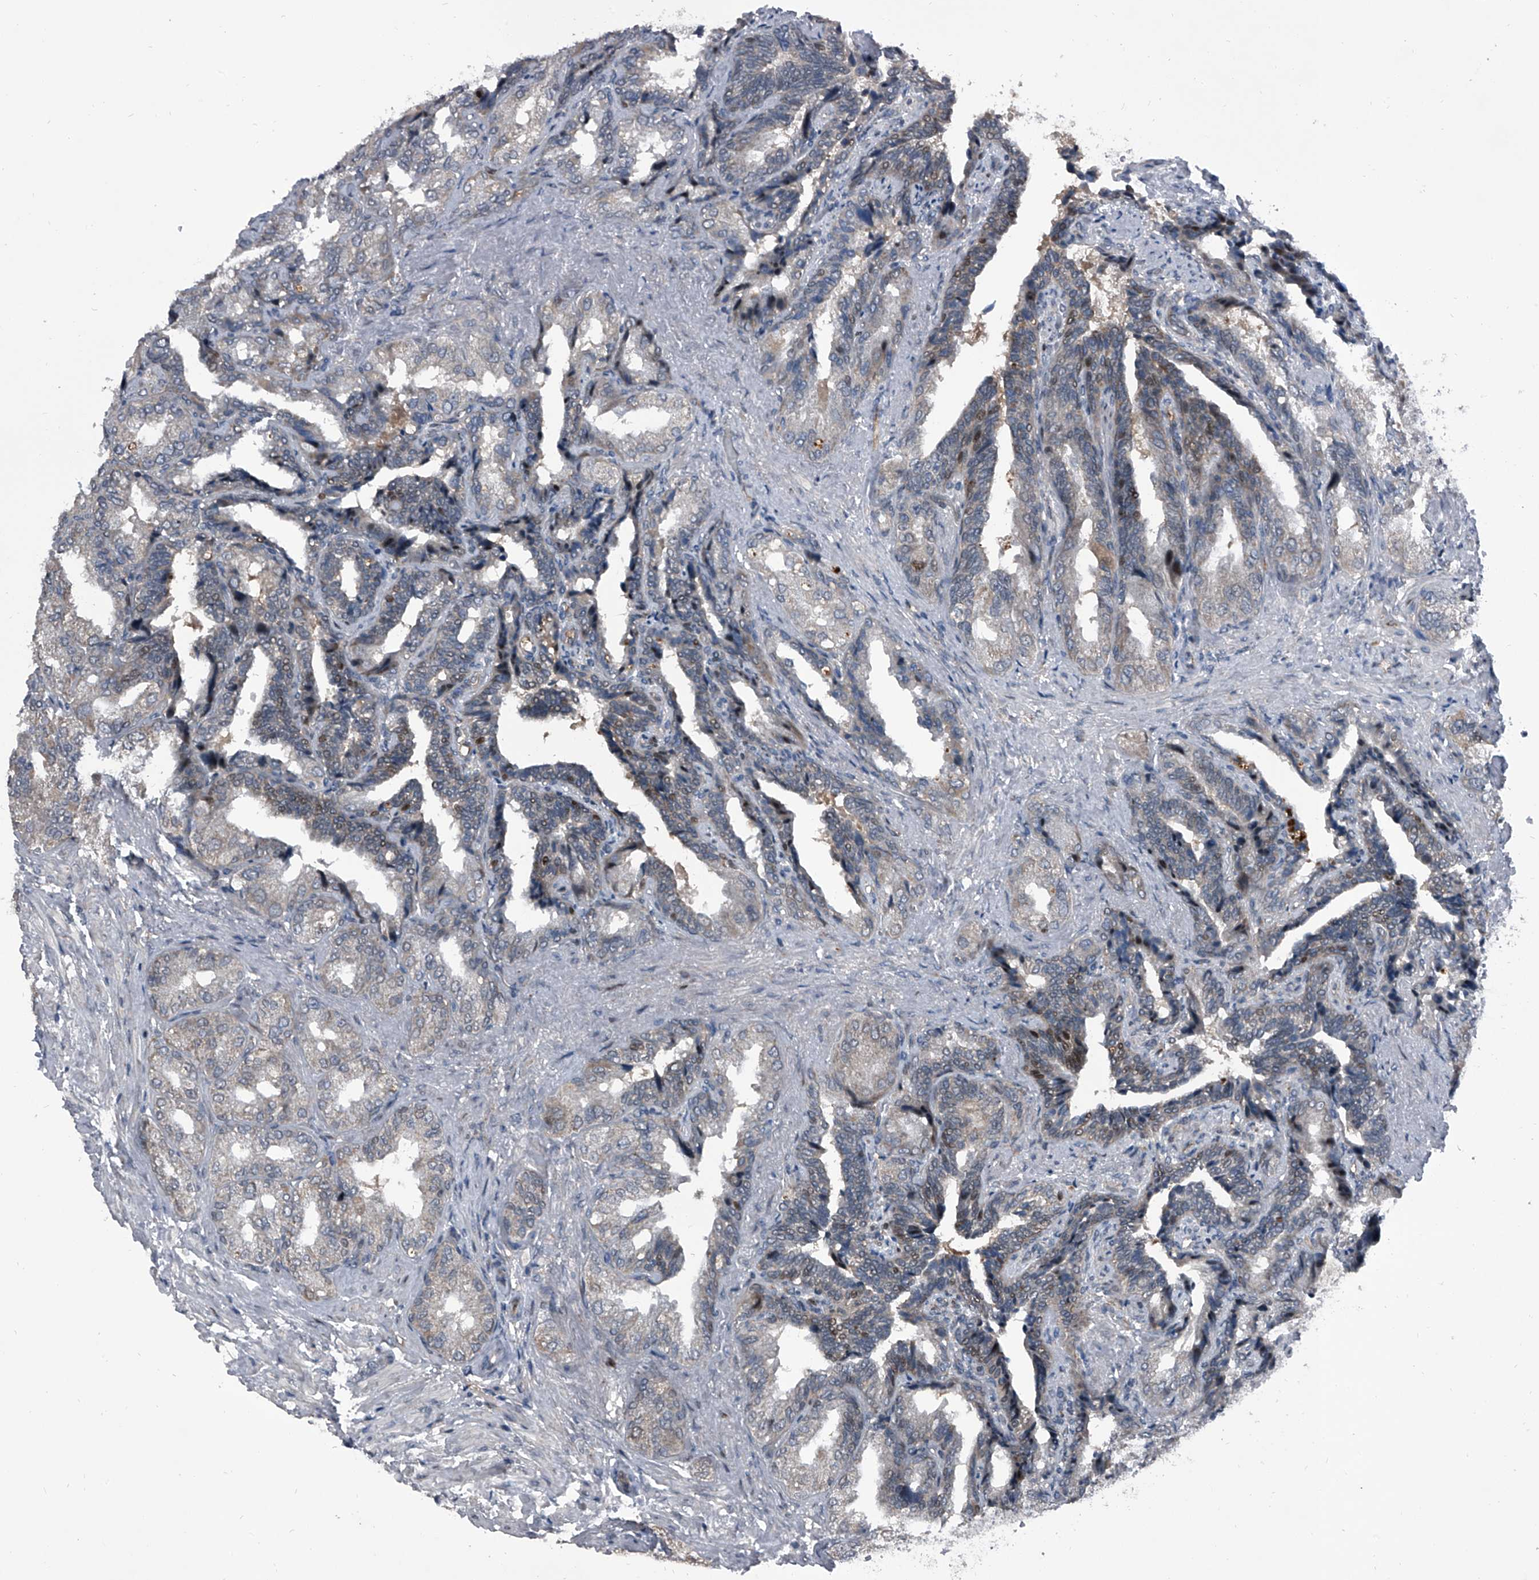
{"staining": {"intensity": "weak", "quantity": "25%-75%", "location": "cytoplasmic/membranous"}, "tissue": "seminal vesicle", "cell_type": "Glandular cells", "image_type": "normal", "snomed": [{"axis": "morphology", "description": "Normal tissue, NOS"}, {"axis": "topography", "description": "Seminal veicle"}, {"axis": "topography", "description": "Peripheral nerve tissue"}], "caption": "Benign seminal vesicle was stained to show a protein in brown. There is low levels of weak cytoplasmic/membranous staining in approximately 25%-75% of glandular cells. (DAB (3,3'-diaminobenzidine) IHC, brown staining for protein, blue staining for nuclei).", "gene": "ELK4", "patient": {"sex": "male", "age": 63}}